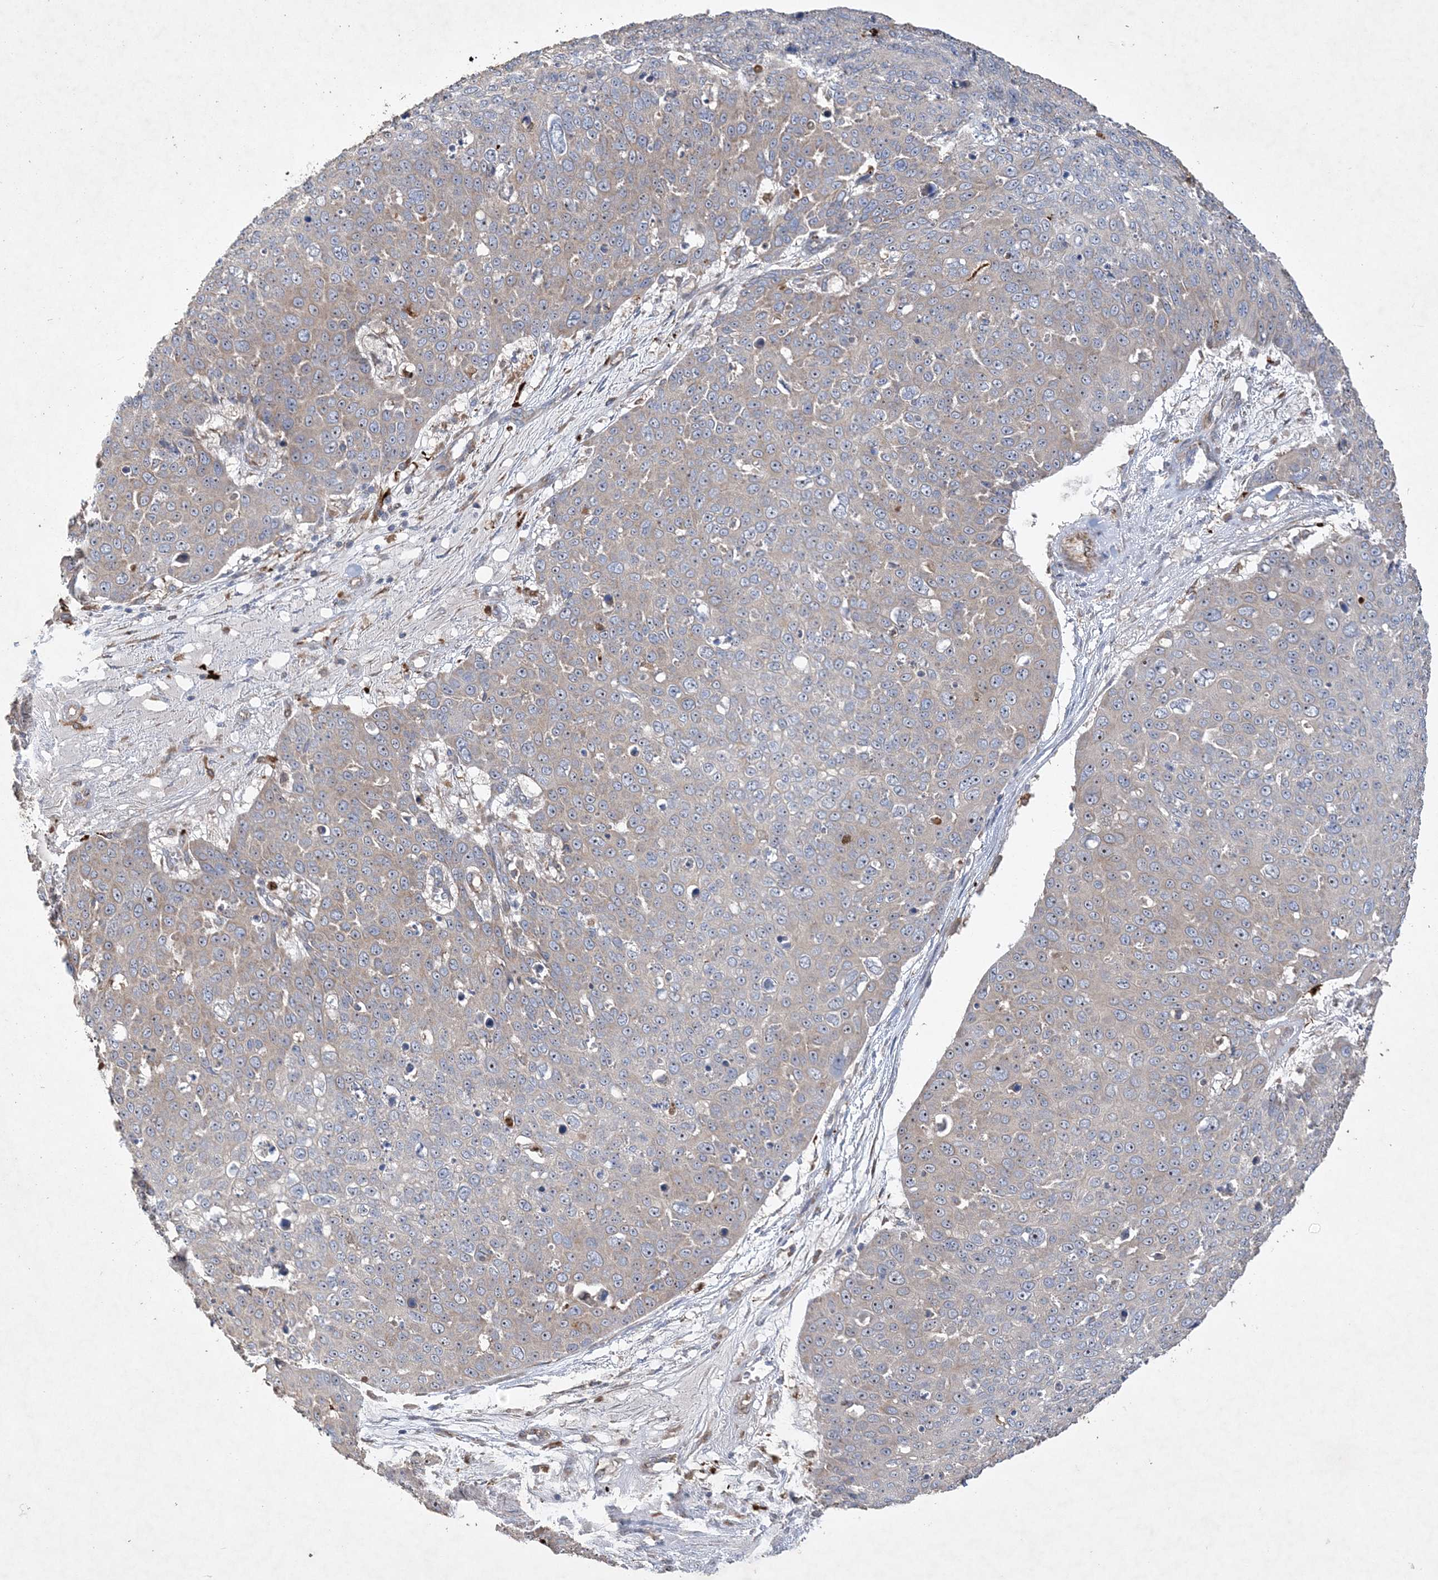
{"staining": {"intensity": "moderate", "quantity": "<25%", "location": "nuclear"}, "tissue": "skin cancer", "cell_type": "Tumor cells", "image_type": "cancer", "snomed": [{"axis": "morphology", "description": "Squamous cell carcinoma, NOS"}, {"axis": "topography", "description": "Skin"}], "caption": "Tumor cells display low levels of moderate nuclear positivity in approximately <25% of cells in squamous cell carcinoma (skin). Ihc stains the protein of interest in brown and the nuclei are stained blue.", "gene": "FEZ2", "patient": {"sex": "male", "age": 71}}